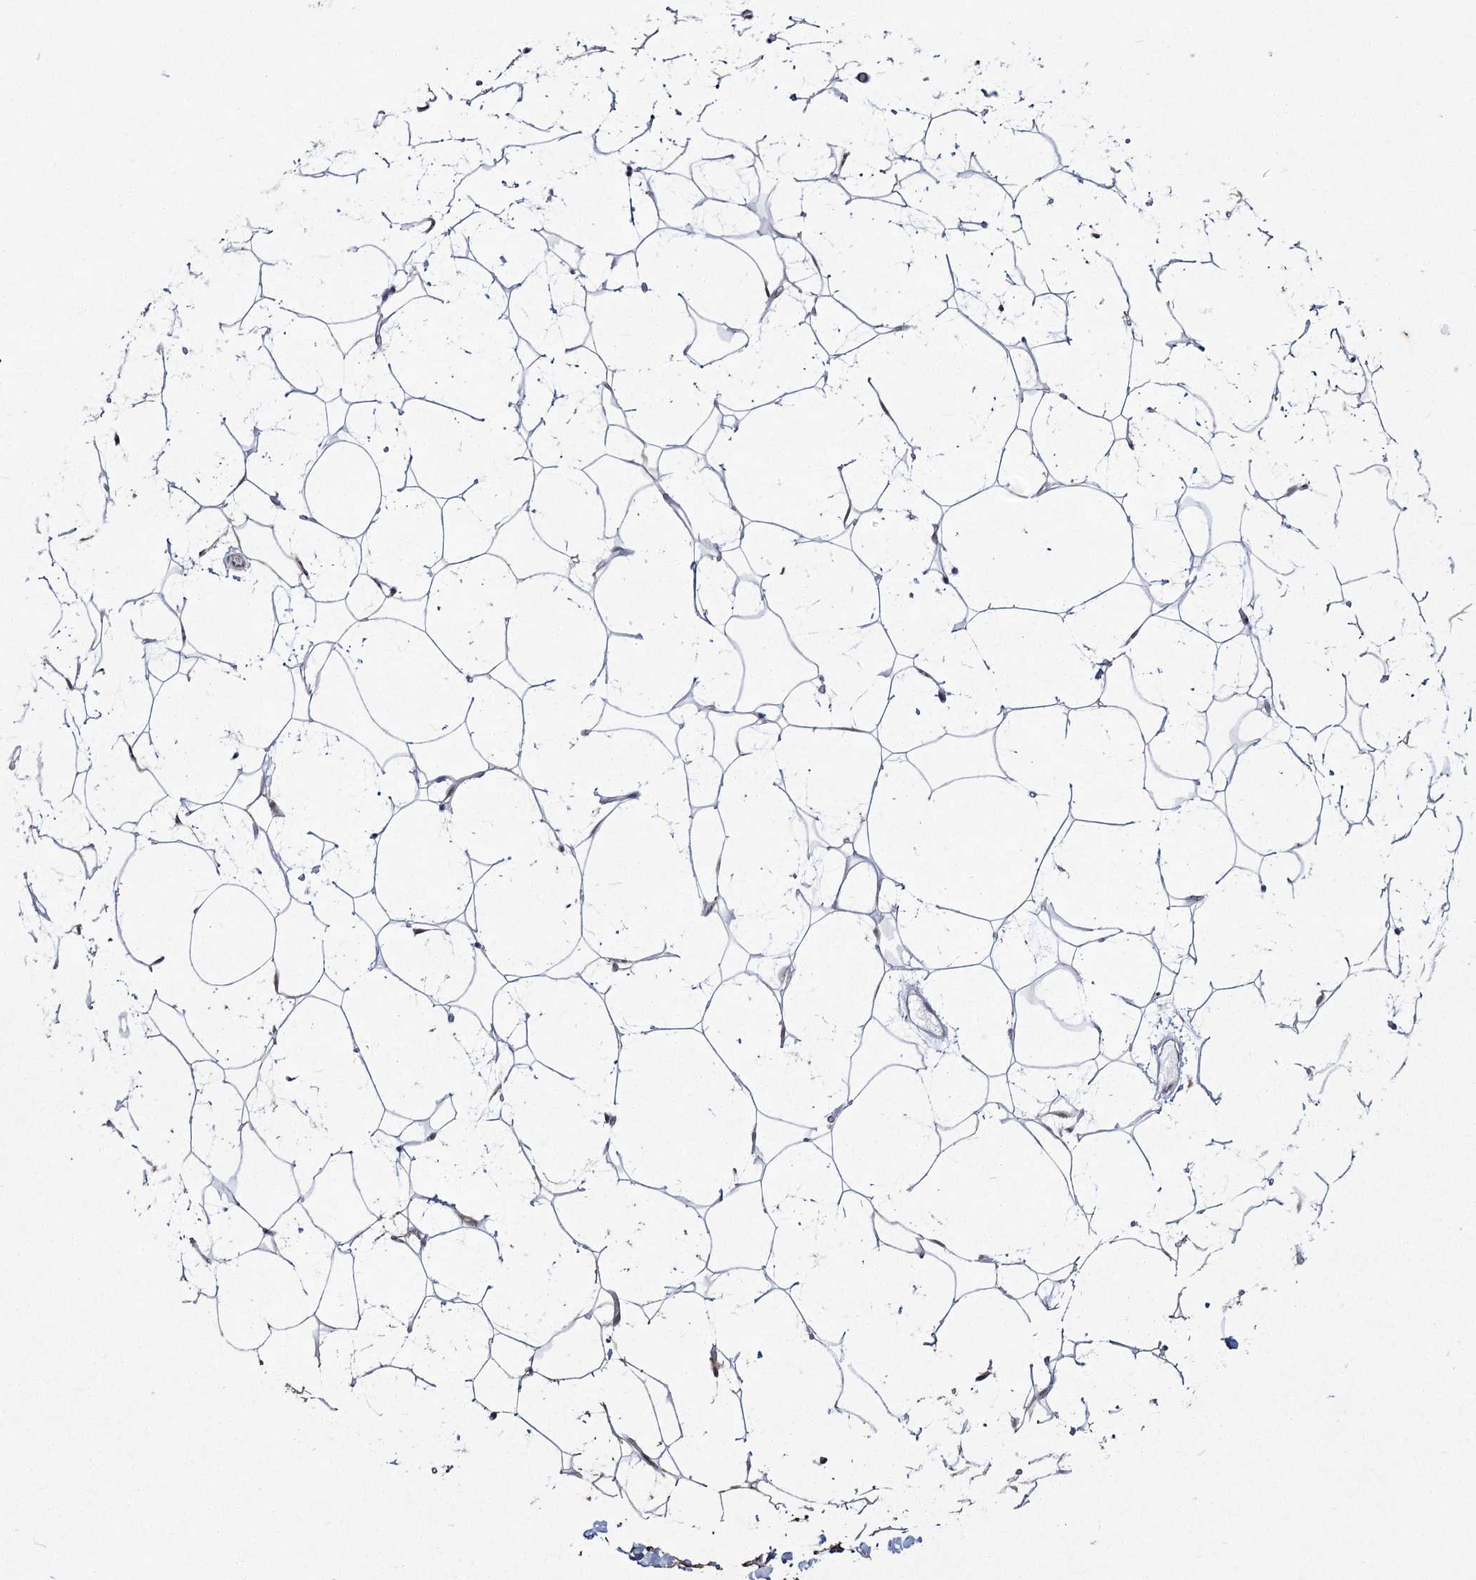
{"staining": {"intensity": "moderate", "quantity": "<25%", "location": "nuclear"}, "tissue": "adipose tissue", "cell_type": "Adipocytes", "image_type": "normal", "snomed": [{"axis": "morphology", "description": "Normal tissue, NOS"}, {"axis": "topography", "description": "Breast"}], "caption": "Unremarkable adipose tissue exhibits moderate nuclear expression in about <25% of adipocytes Nuclei are stained in blue..", "gene": "YBX3", "patient": {"sex": "female", "age": 26}}